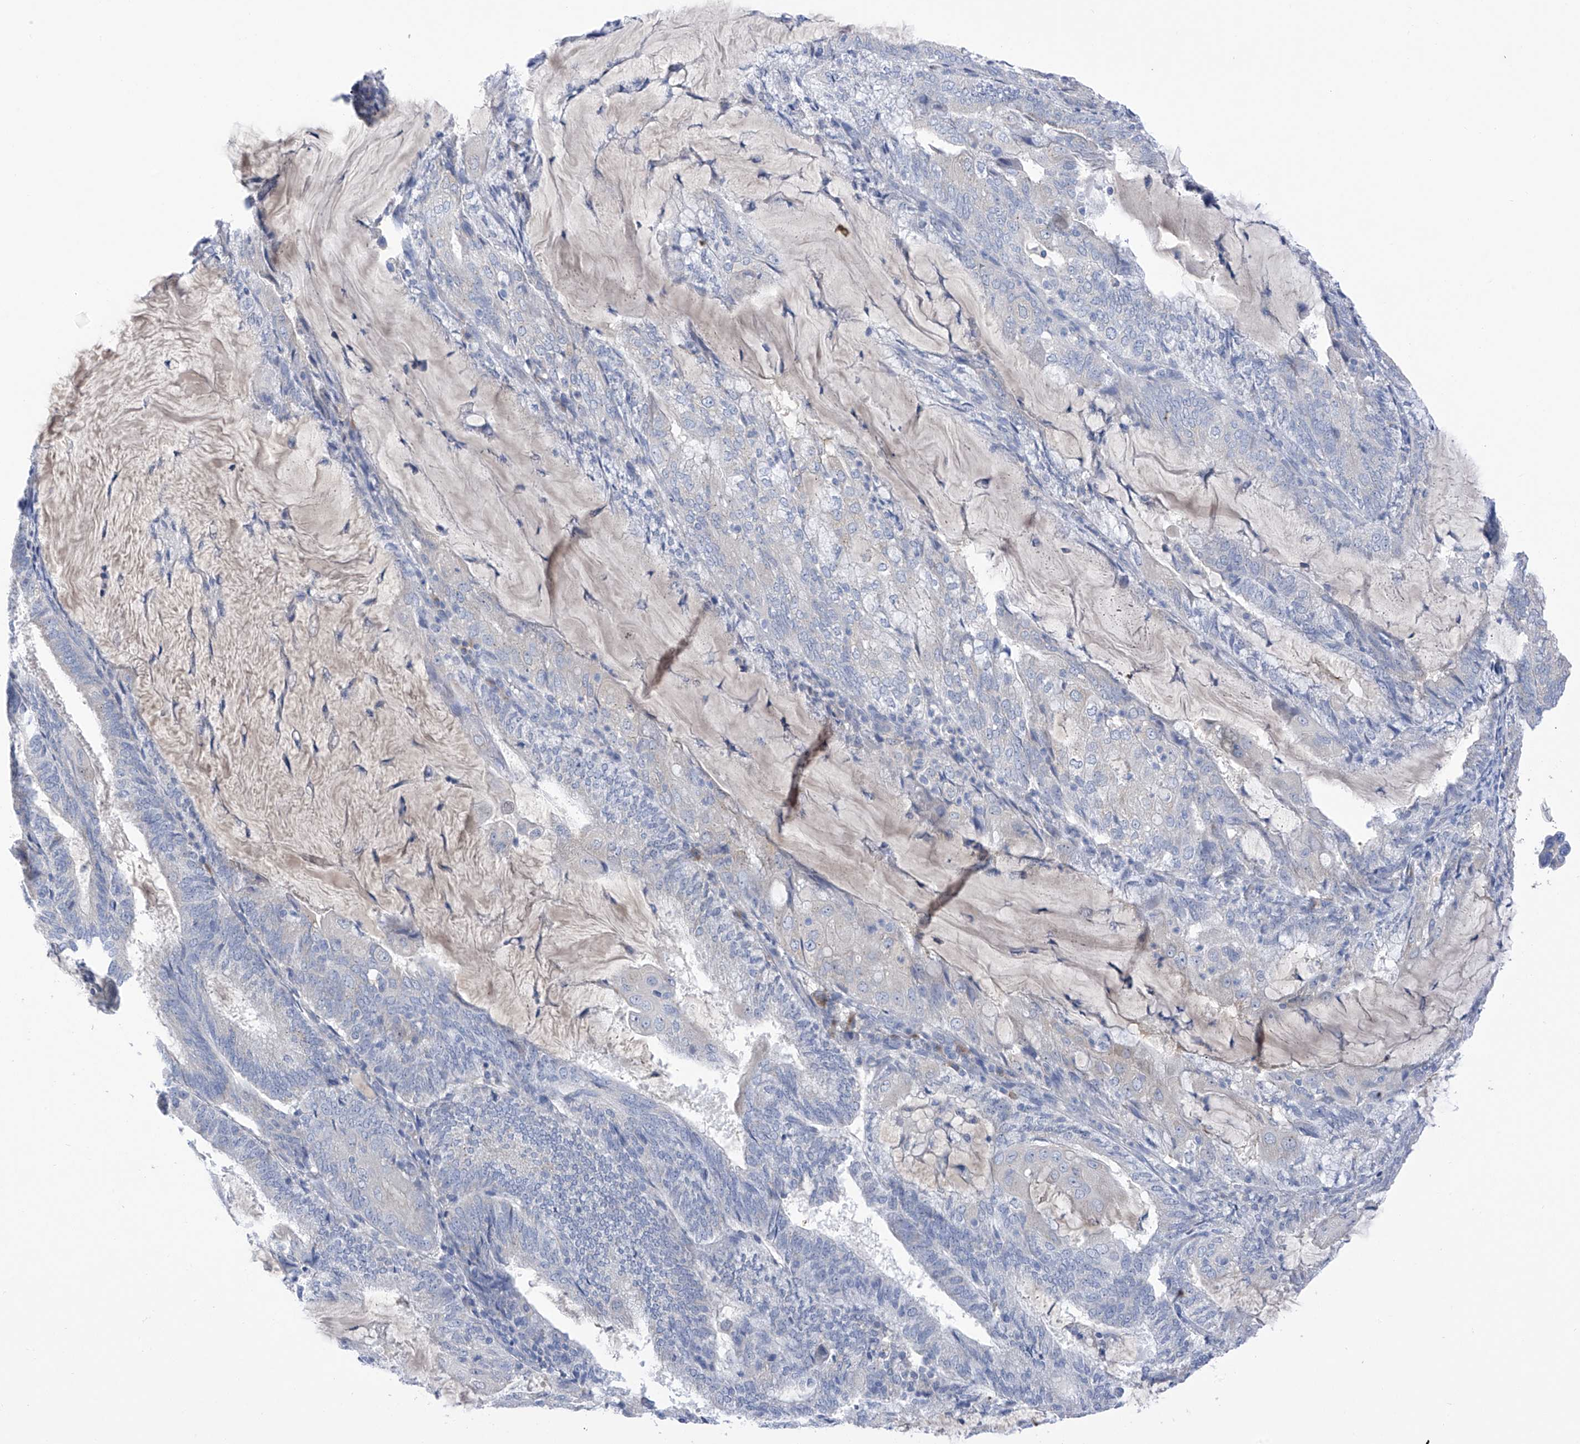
{"staining": {"intensity": "negative", "quantity": "none", "location": "none"}, "tissue": "endometrial cancer", "cell_type": "Tumor cells", "image_type": "cancer", "snomed": [{"axis": "morphology", "description": "Adenocarcinoma, NOS"}, {"axis": "topography", "description": "Endometrium"}], "caption": "Human endometrial adenocarcinoma stained for a protein using IHC reveals no expression in tumor cells.", "gene": "SLCO4A1", "patient": {"sex": "female", "age": 81}}